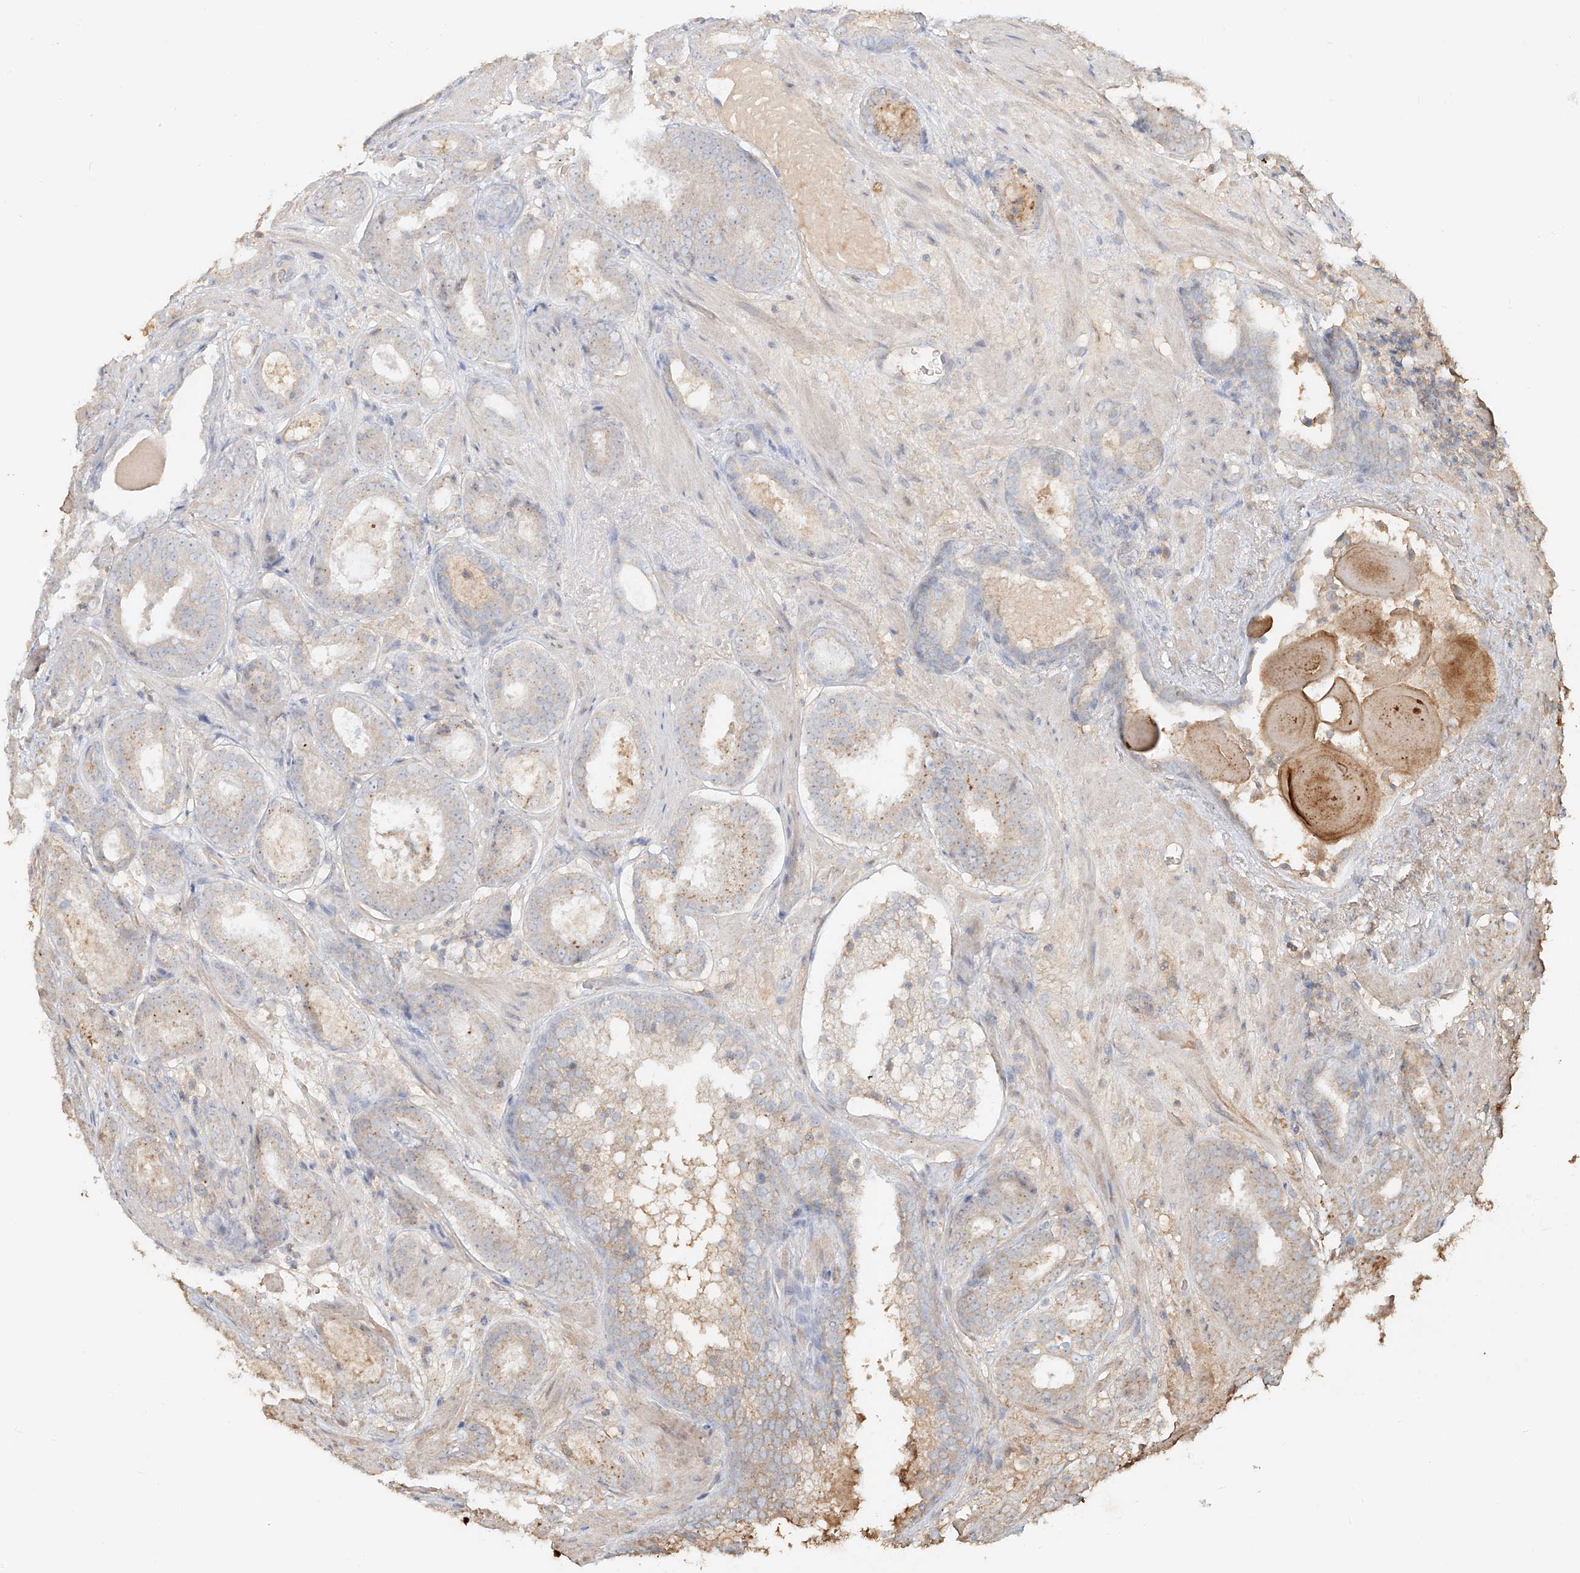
{"staining": {"intensity": "negative", "quantity": "none", "location": "none"}, "tissue": "prostate cancer", "cell_type": "Tumor cells", "image_type": "cancer", "snomed": [{"axis": "morphology", "description": "Adenocarcinoma, Low grade"}, {"axis": "topography", "description": "Prostate"}], "caption": "There is no significant positivity in tumor cells of adenocarcinoma (low-grade) (prostate). (DAB (3,3'-diaminobenzidine) immunohistochemistry (IHC) with hematoxylin counter stain).", "gene": "NPHS1", "patient": {"sex": "male", "age": 69}}